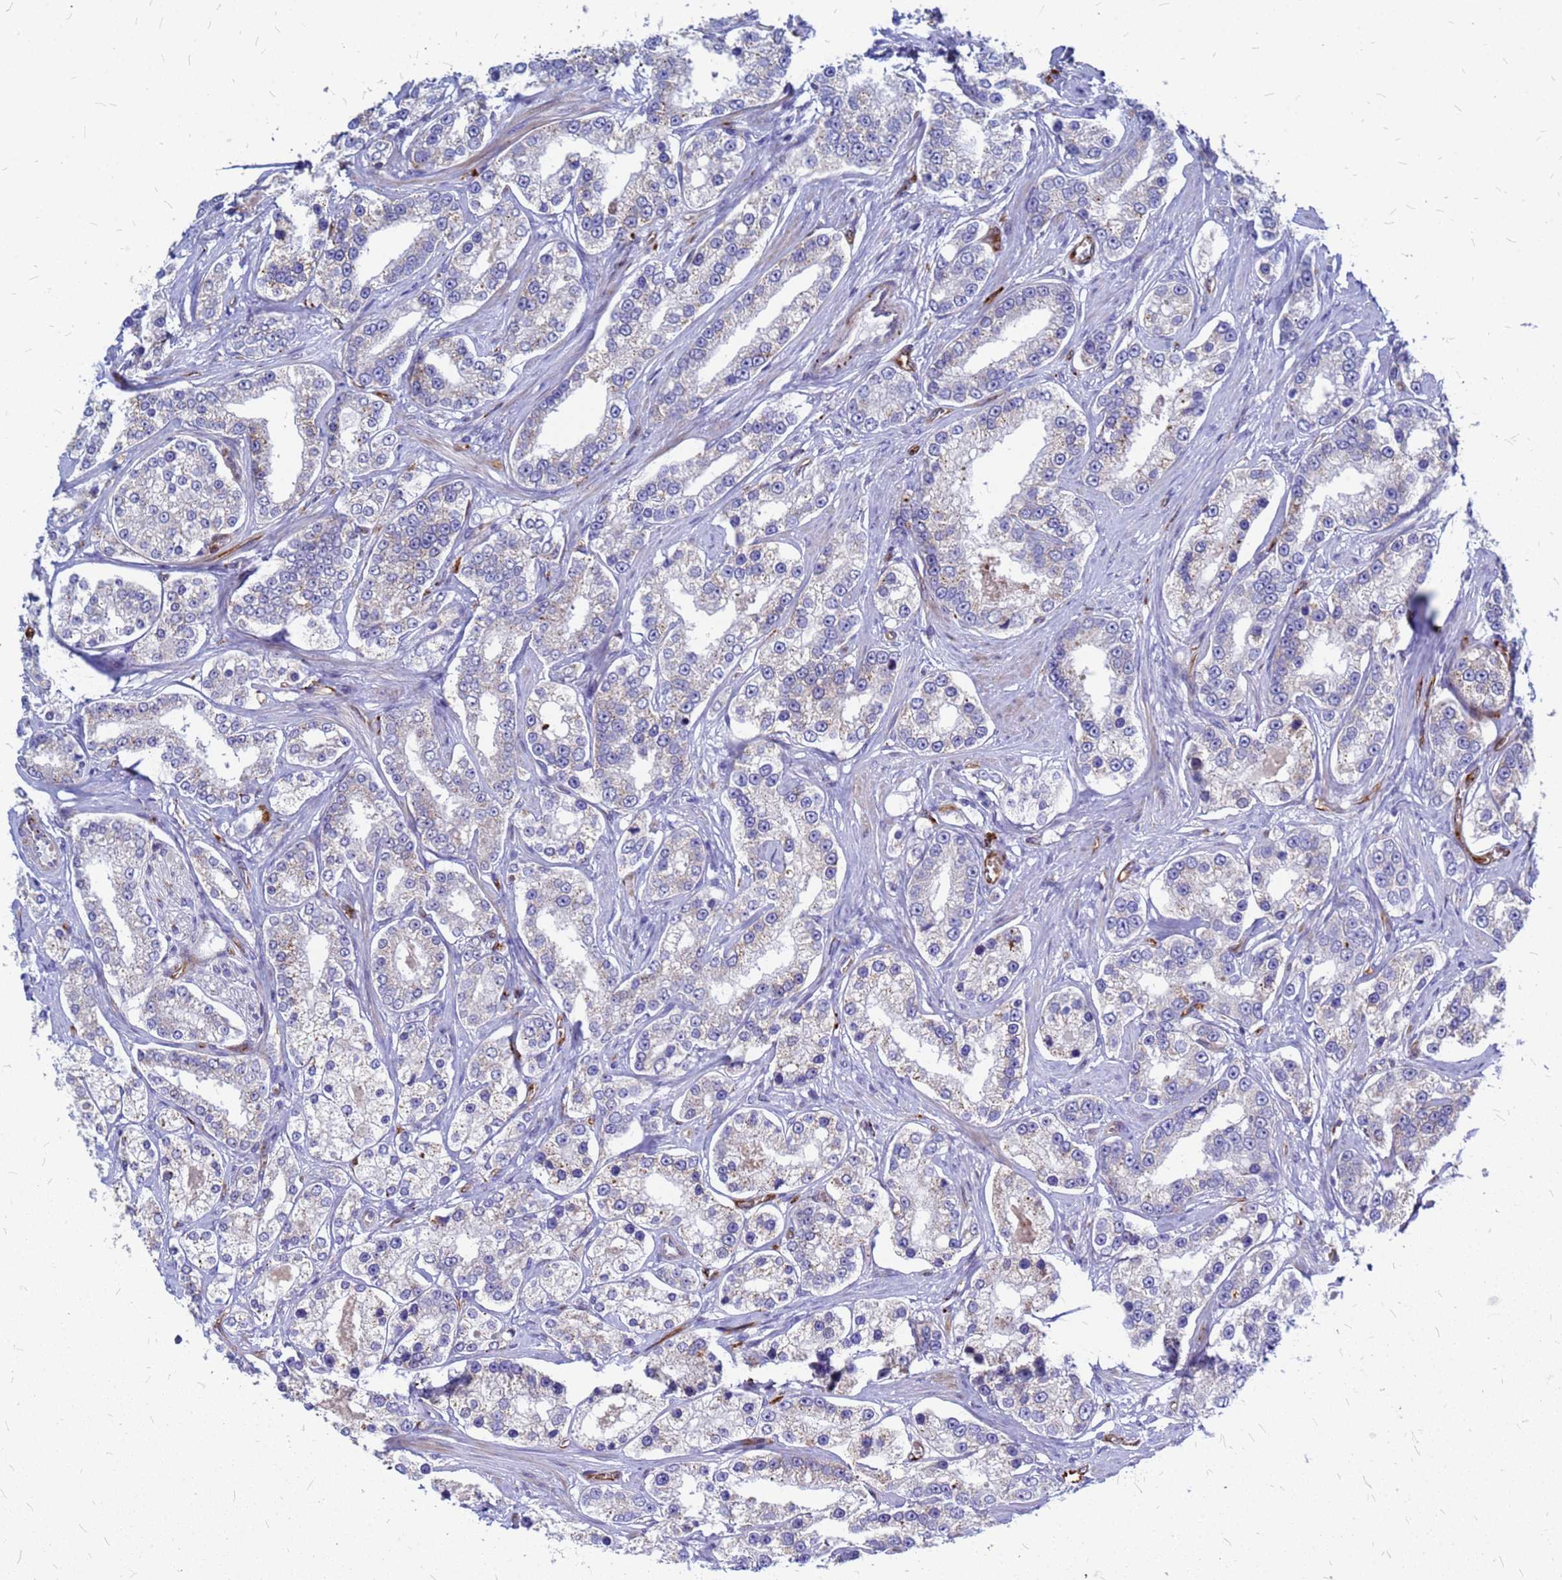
{"staining": {"intensity": "negative", "quantity": "none", "location": "none"}, "tissue": "prostate cancer", "cell_type": "Tumor cells", "image_type": "cancer", "snomed": [{"axis": "morphology", "description": "Normal tissue, NOS"}, {"axis": "morphology", "description": "Adenocarcinoma, High grade"}, {"axis": "topography", "description": "Prostate"}], "caption": "High power microscopy photomicrograph of an immunohistochemistry micrograph of adenocarcinoma (high-grade) (prostate), revealing no significant staining in tumor cells.", "gene": "NOSTRIN", "patient": {"sex": "male", "age": 83}}